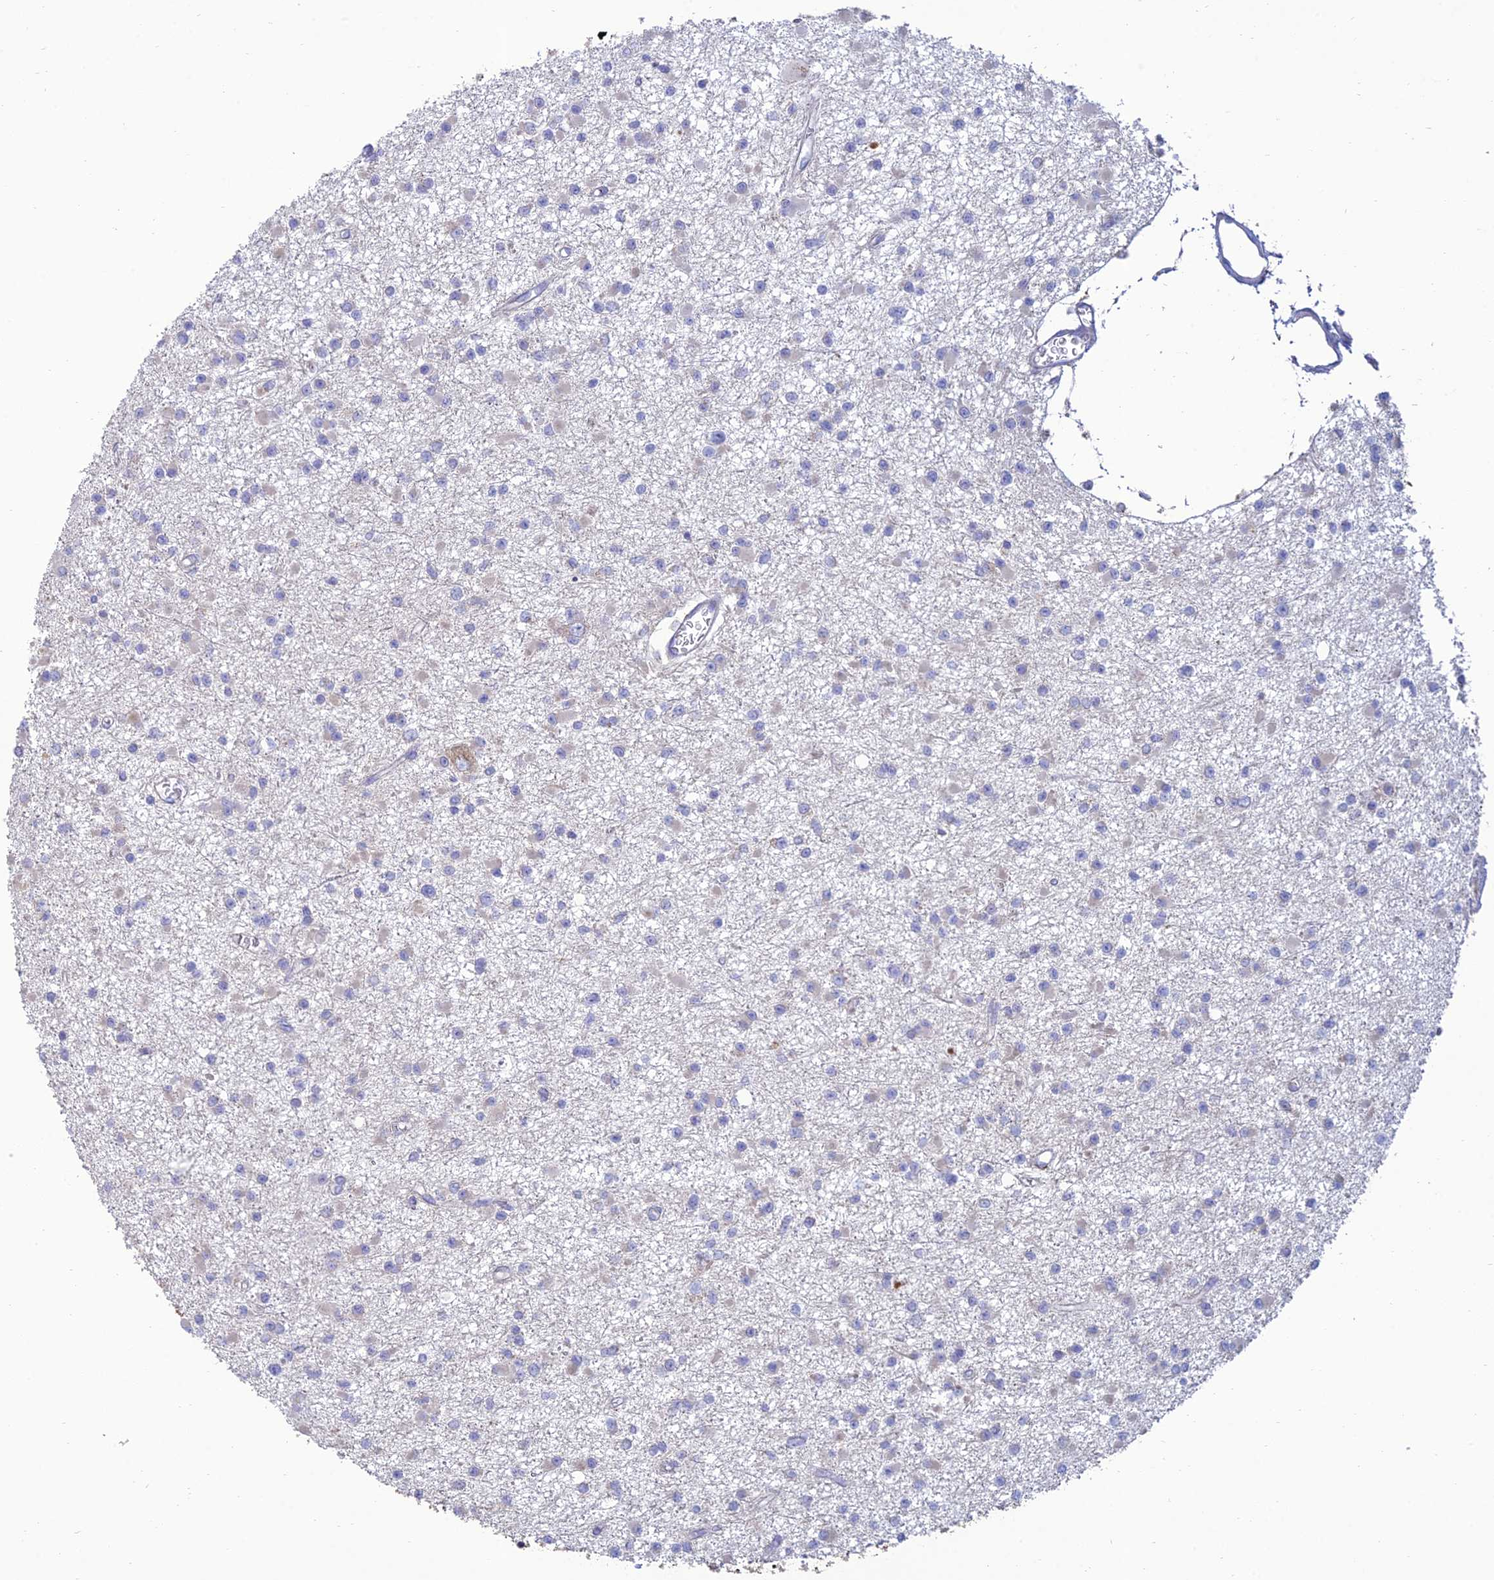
{"staining": {"intensity": "negative", "quantity": "none", "location": "none"}, "tissue": "glioma", "cell_type": "Tumor cells", "image_type": "cancer", "snomed": [{"axis": "morphology", "description": "Glioma, malignant, Low grade"}, {"axis": "topography", "description": "Brain"}], "caption": "The micrograph shows no significant expression in tumor cells of glioma.", "gene": "RCN3", "patient": {"sex": "female", "age": 22}}